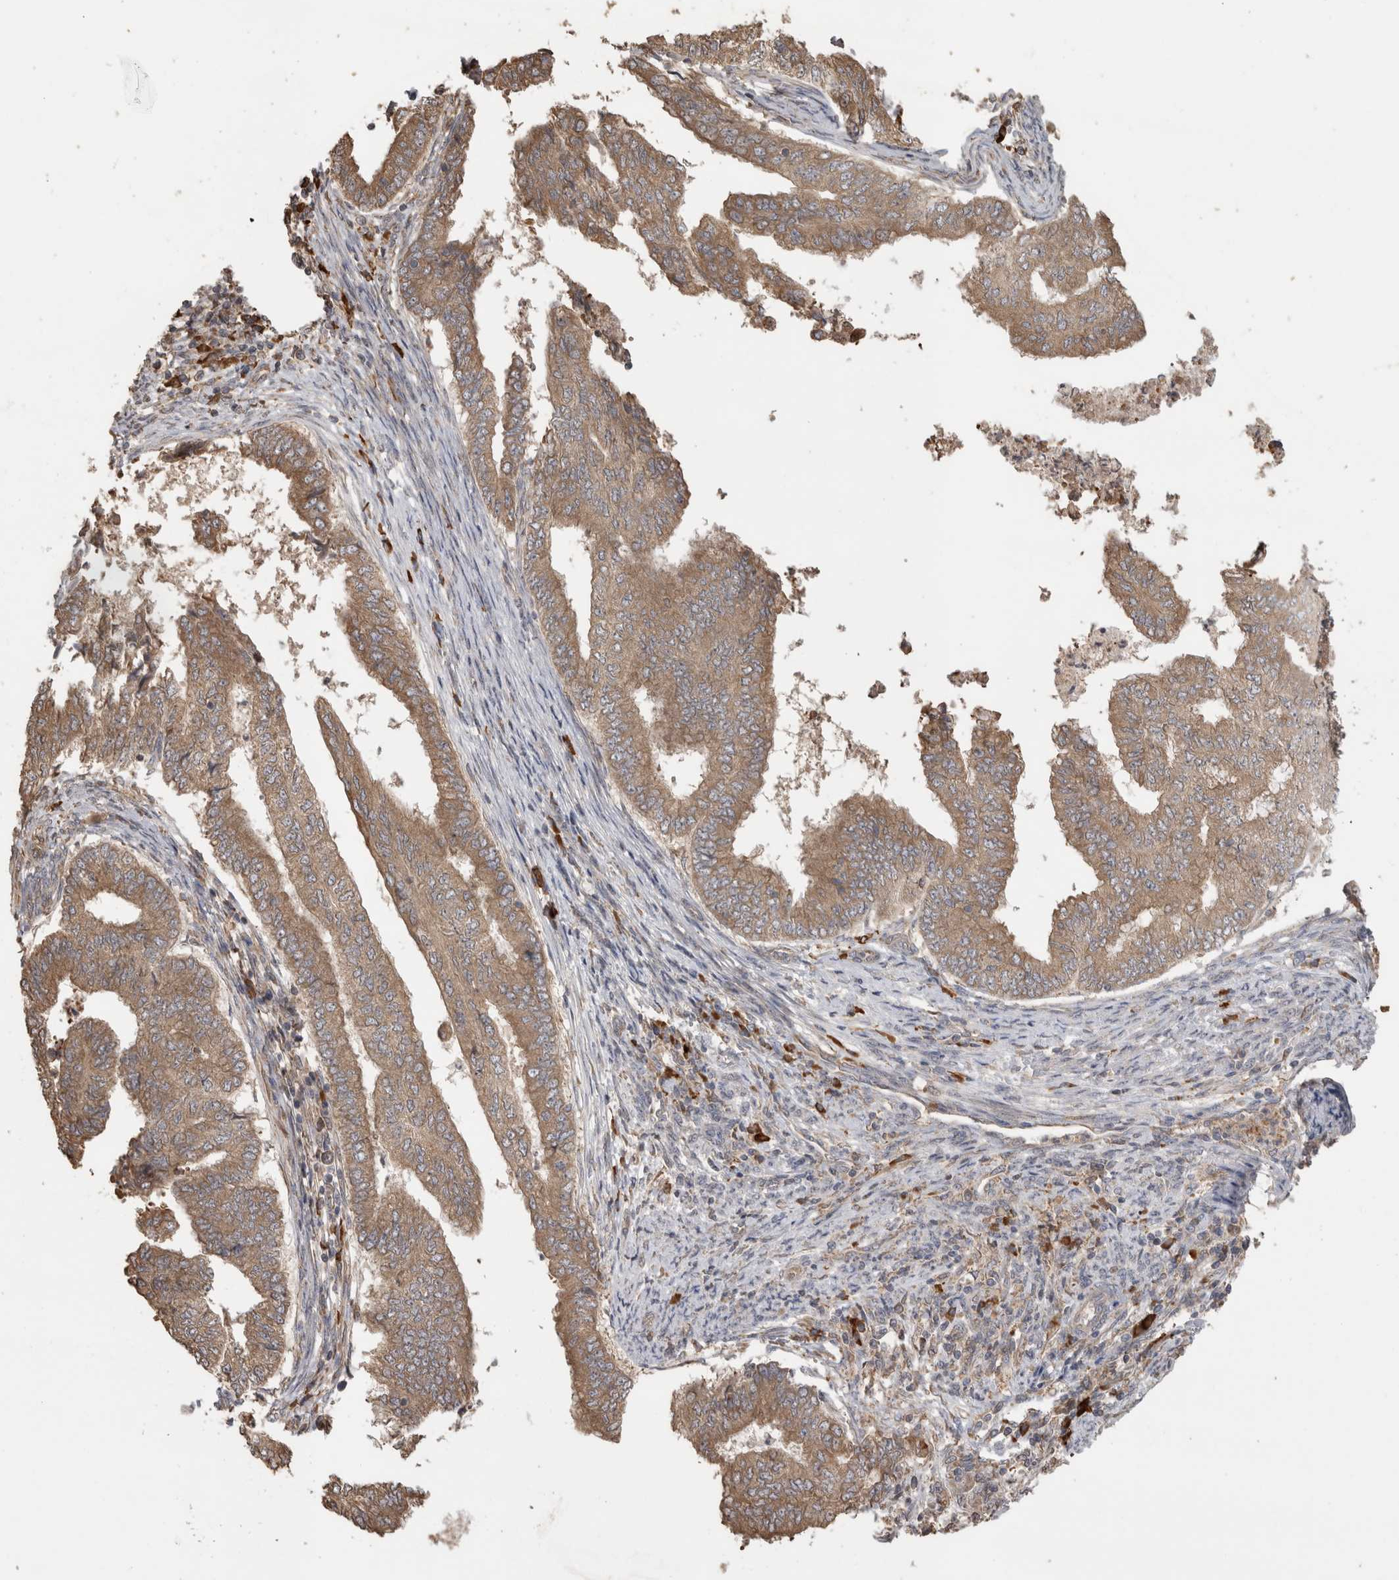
{"staining": {"intensity": "weak", "quantity": ">75%", "location": "cytoplasmic/membranous"}, "tissue": "endometrial cancer", "cell_type": "Tumor cells", "image_type": "cancer", "snomed": [{"axis": "morphology", "description": "Polyp, NOS"}, {"axis": "morphology", "description": "Adenocarcinoma, NOS"}, {"axis": "morphology", "description": "Adenoma, NOS"}, {"axis": "topography", "description": "Endometrium"}], "caption": "DAB immunohistochemical staining of endometrial adenoma displays weak cytoplasmic/membranous protein positivity in approximately >75% of tumor cells.", "gene": "TBCE", "patient": {"sex": "female", "age": 79}}